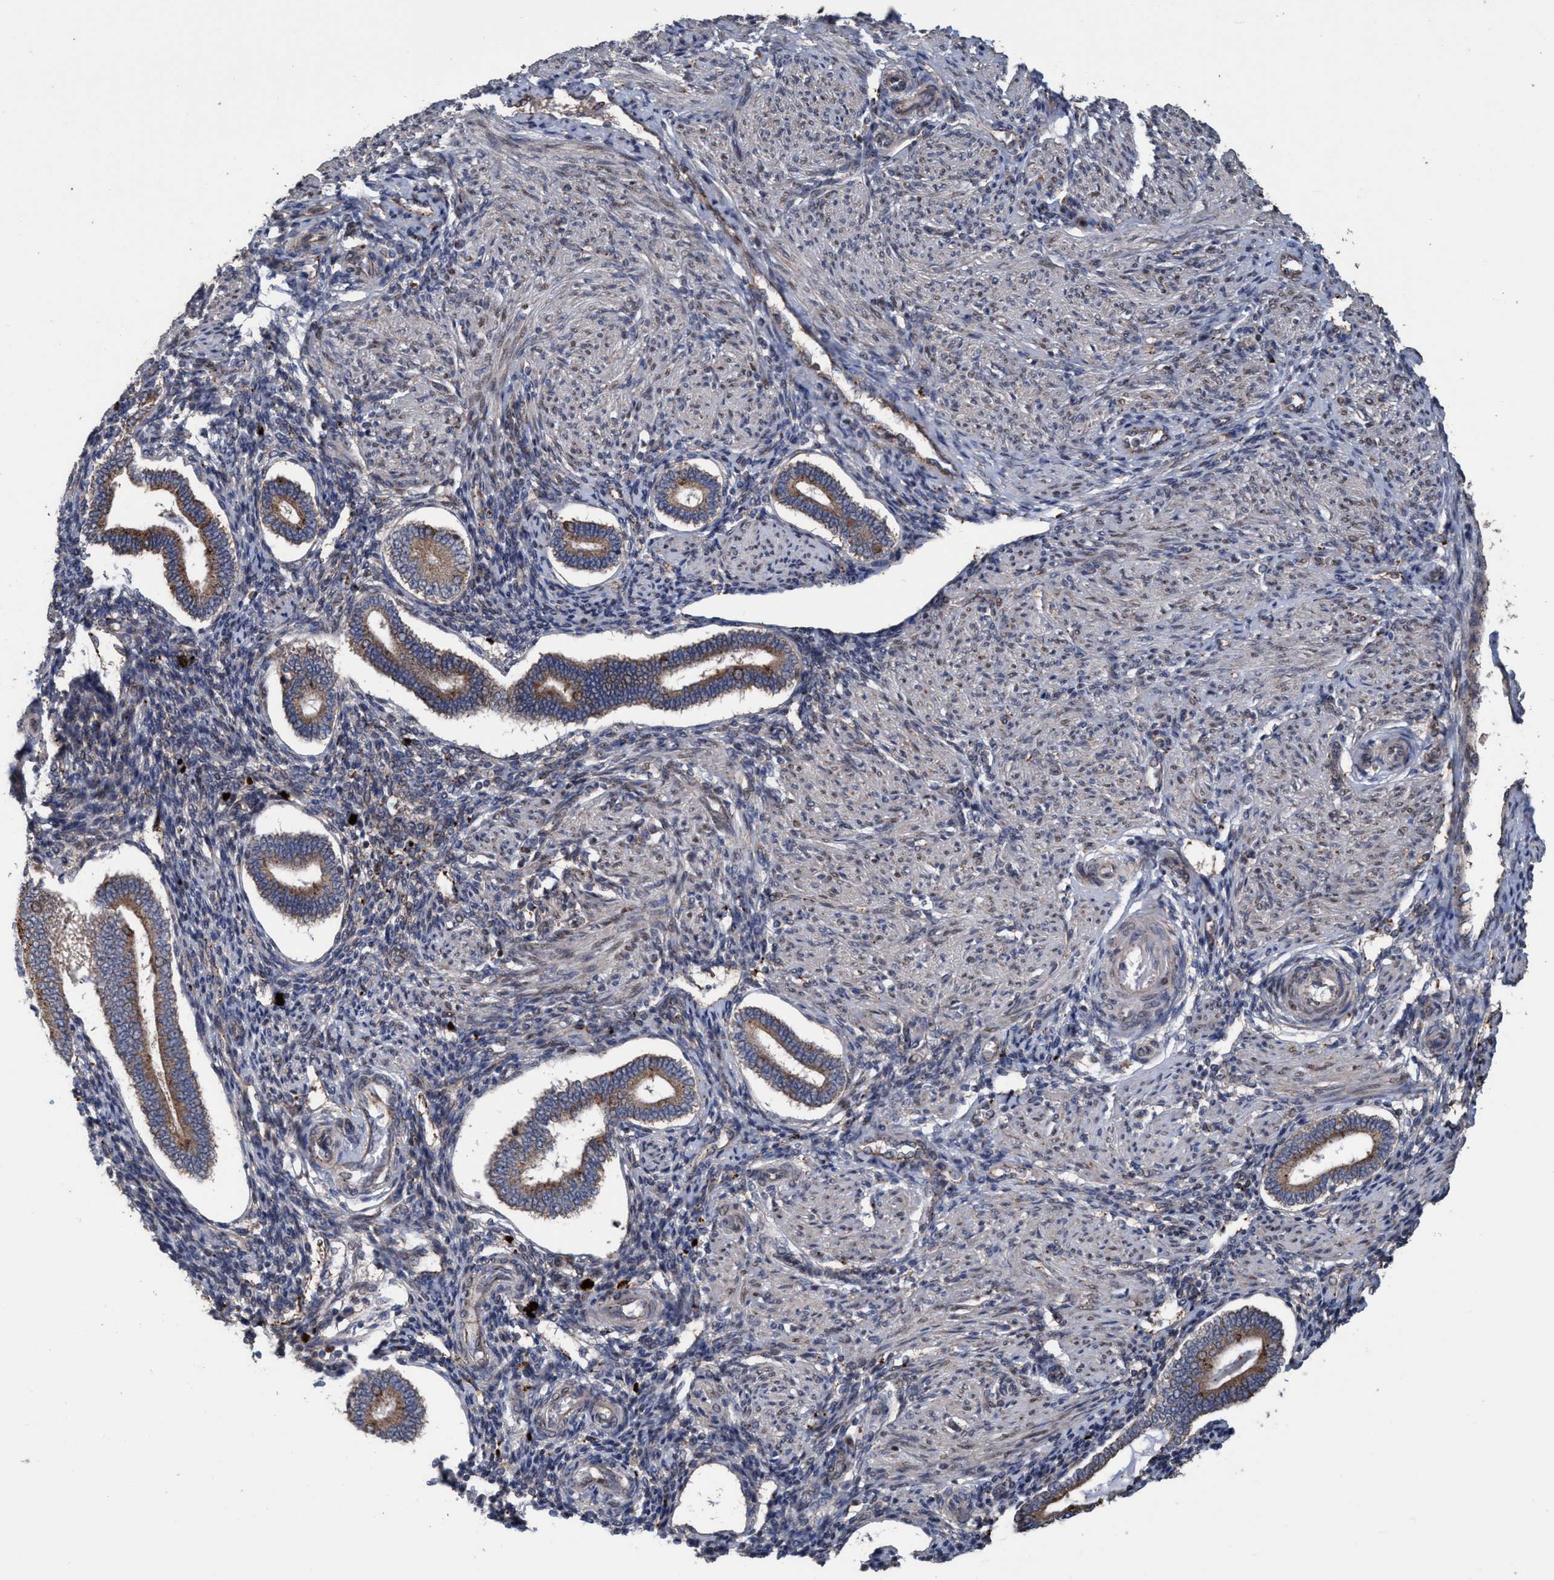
{"staining": {"intensity": "moderate", "quantity": "25%-75%", "location": "cytoplasmic/membranous"}, "tissue": "endometrium", "cell_type": "Cells in endometrial stroma", "image_type": "normal", "snomed": [{"axis": "morphology", "description": "Normal tissue, NOS"}, {"axis": "topography", "description": "Endometrium"}], "caption": "Immunohistochemistry (IHC) micrograph of benign human endometrium stained for a protein (brown), which reveals medium levels of moderate cytoplasmic/membranous staining in about 25%-75% of cells in endometrial stroma.", "gene": "BBS9", "patient": {"sex": "female", "age": 42}}